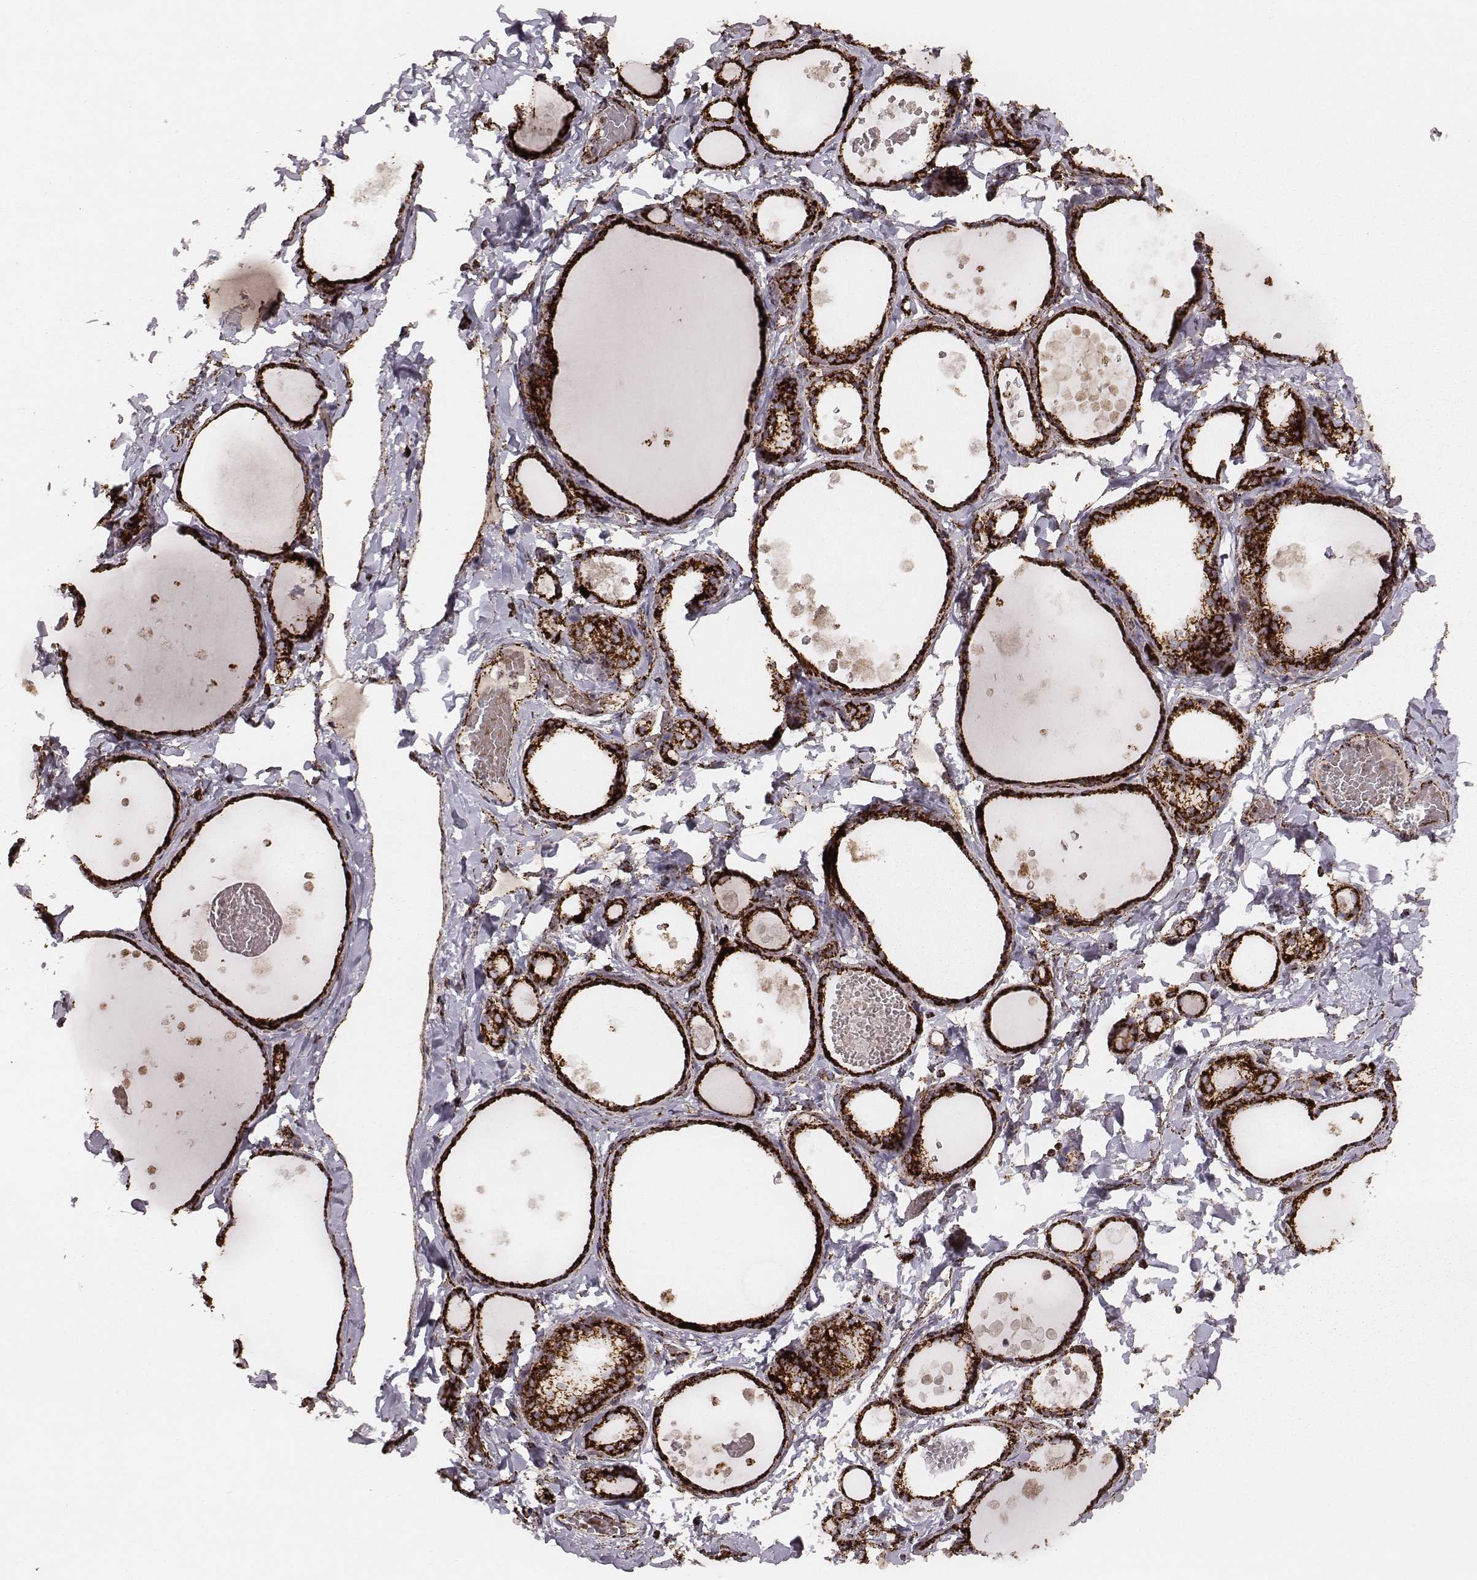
{"staining": {"intensity": "strong", "quantity": ">75%", "location": "cytoplasmic/membranous"}, "tissue": "thyroid gland", "cell_type": "Glandular cells", "image_type": "normal", "snomed": [{"axis": "morphology", "description": "Normal tissue, NOS"}, {"axis": "topography", "description": "Thyroid gland"}], "caption": "Thyroid gland stained with DAB (3,3'-diaminobenzidine) immunohistochemistry (IHC) shows high levels of strong cytoplasmic/membranous positivity in approximately >75% of glandular cells.", "gene": "TUFM", "patient": {"sex": "female", "age": 56}}